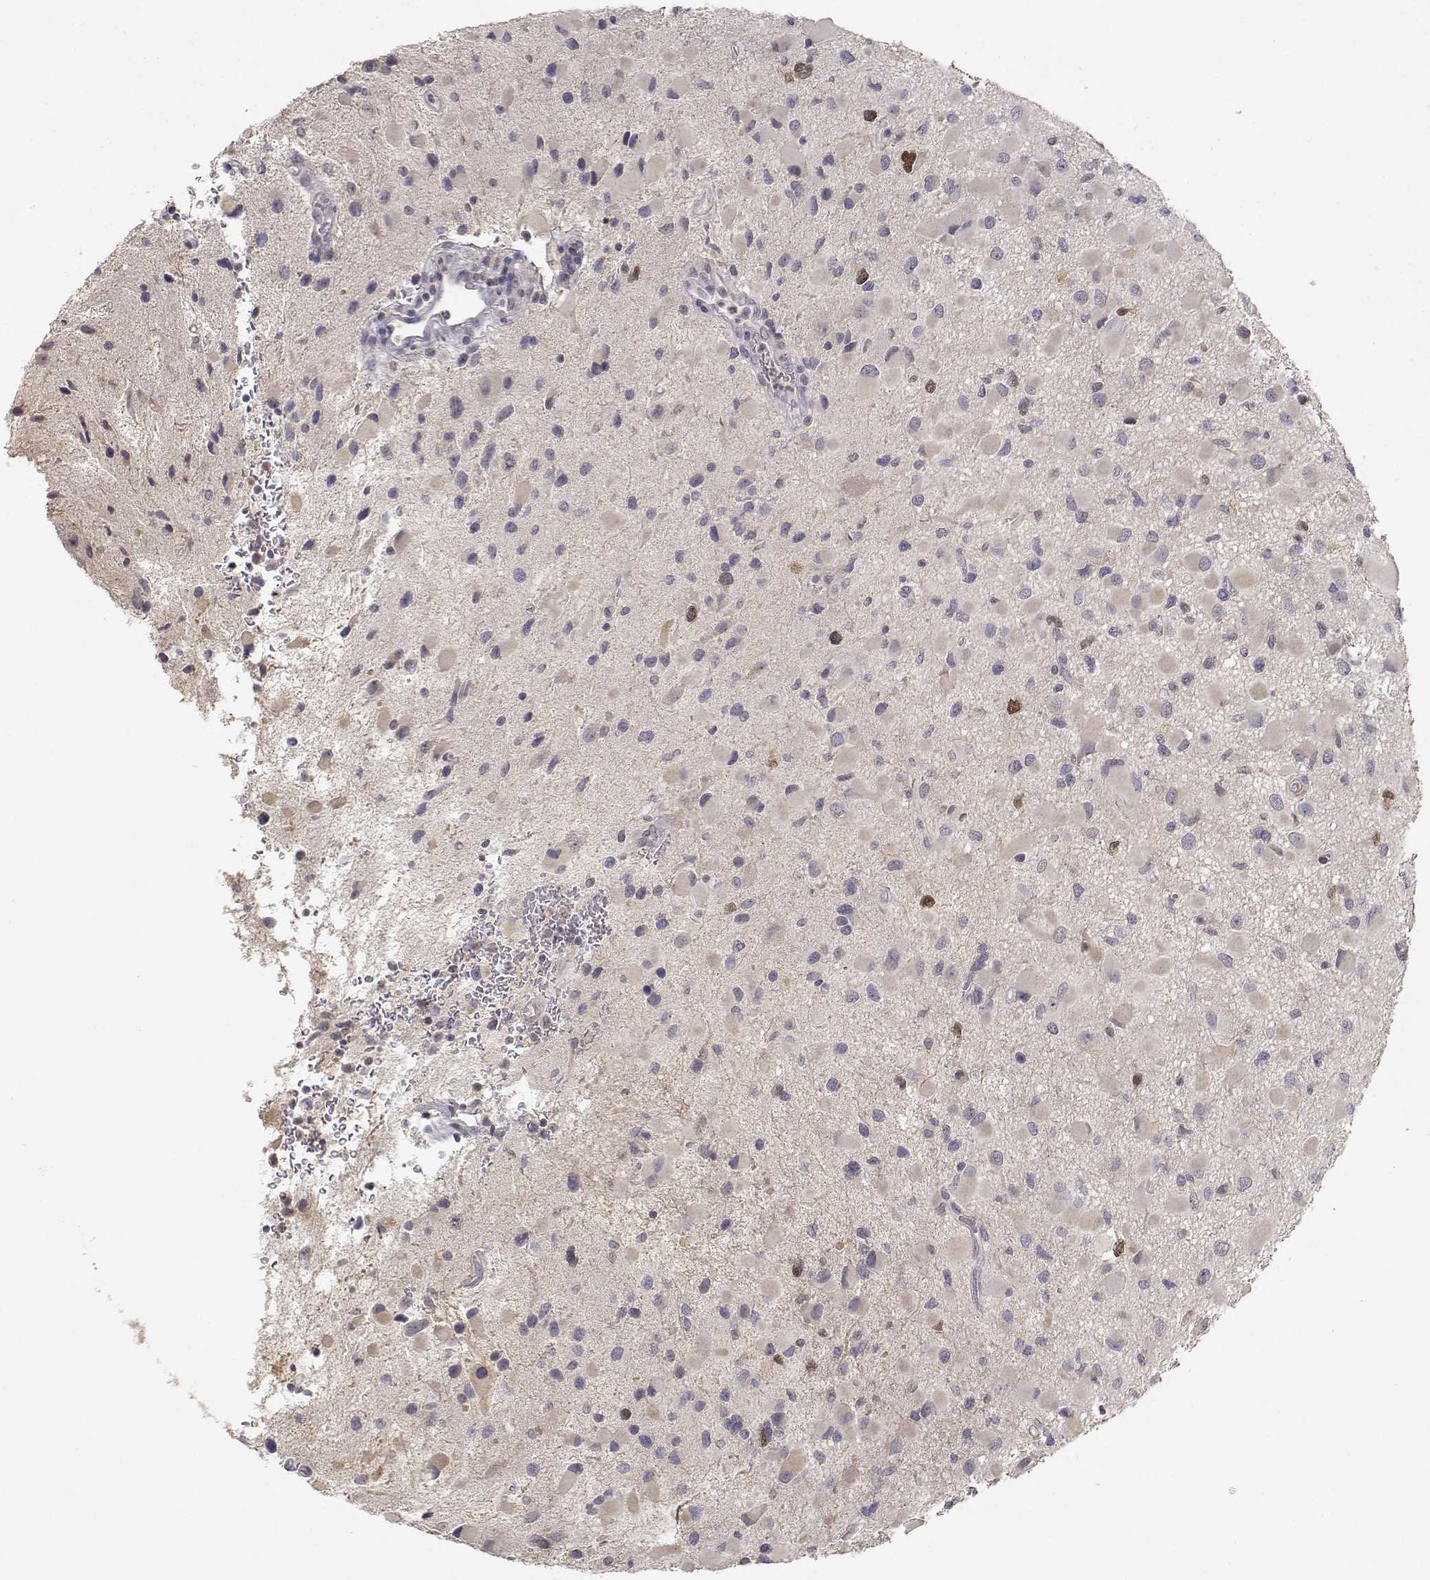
{"staining": {"intensity": "negative", "quantity": "none", "location": "none"}, "tissue": "glioma", "cell_type": "Tumor cells", "image_type": "cancer", "snomed": [{"axis": "morphology", "description": "Glioma, malignant, Low grade"}, {"axis": "topography", "description": "Brain"}], "caption": "Low-grade glioma (malignant) stained for a protein using immunohistochemistry displays no staining tumor cells.", "gene": "RAD51", "patient": {"sex": "female", "age": 32}}